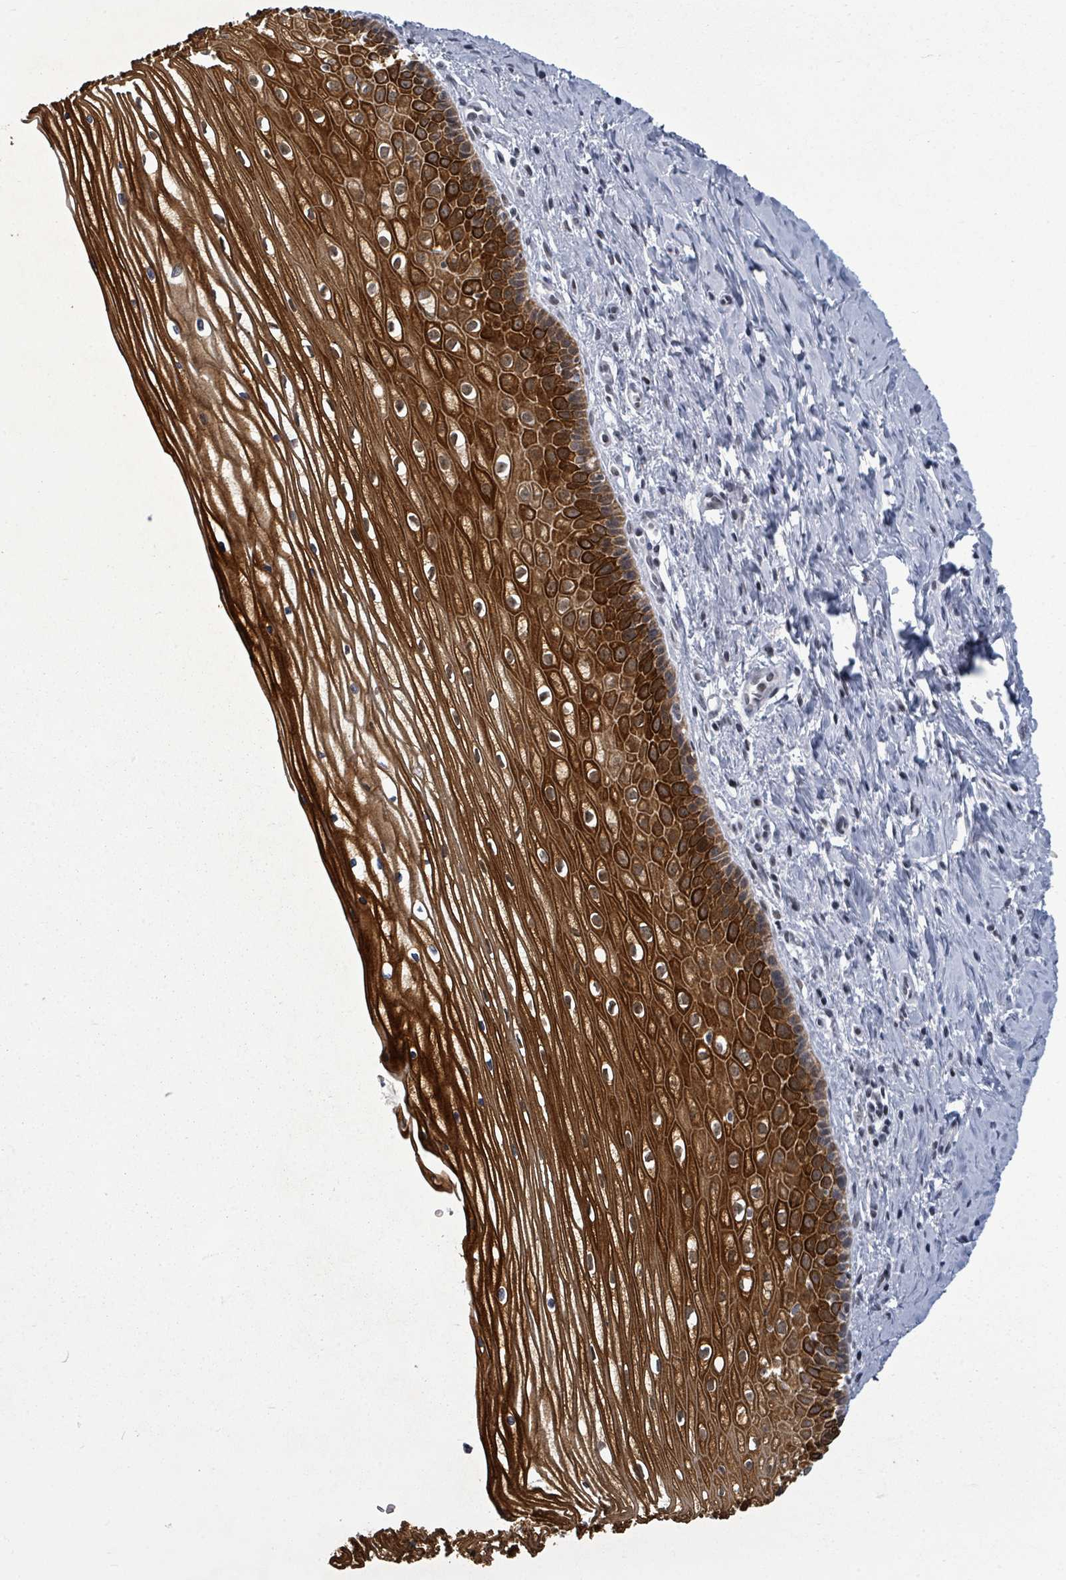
{"staining": {"intensity": "negative", "quantity": "none", "location": "none"}, "tissue": "cervix", "cell_type": "Glandular cells", "image_type": "normal", "snomed": [{"axis": "morphology", "description": "Normal tissue, NOS"}, {"axis": "topography", "description": "Cervix"}], "caption": "Immunohistochemistry micrograph of normal human cervix stained for a protein (brown), which exhibits no staining in glandular cells.", "gene": "BIVM", "patient": {"sex": "female", "age": 47}}